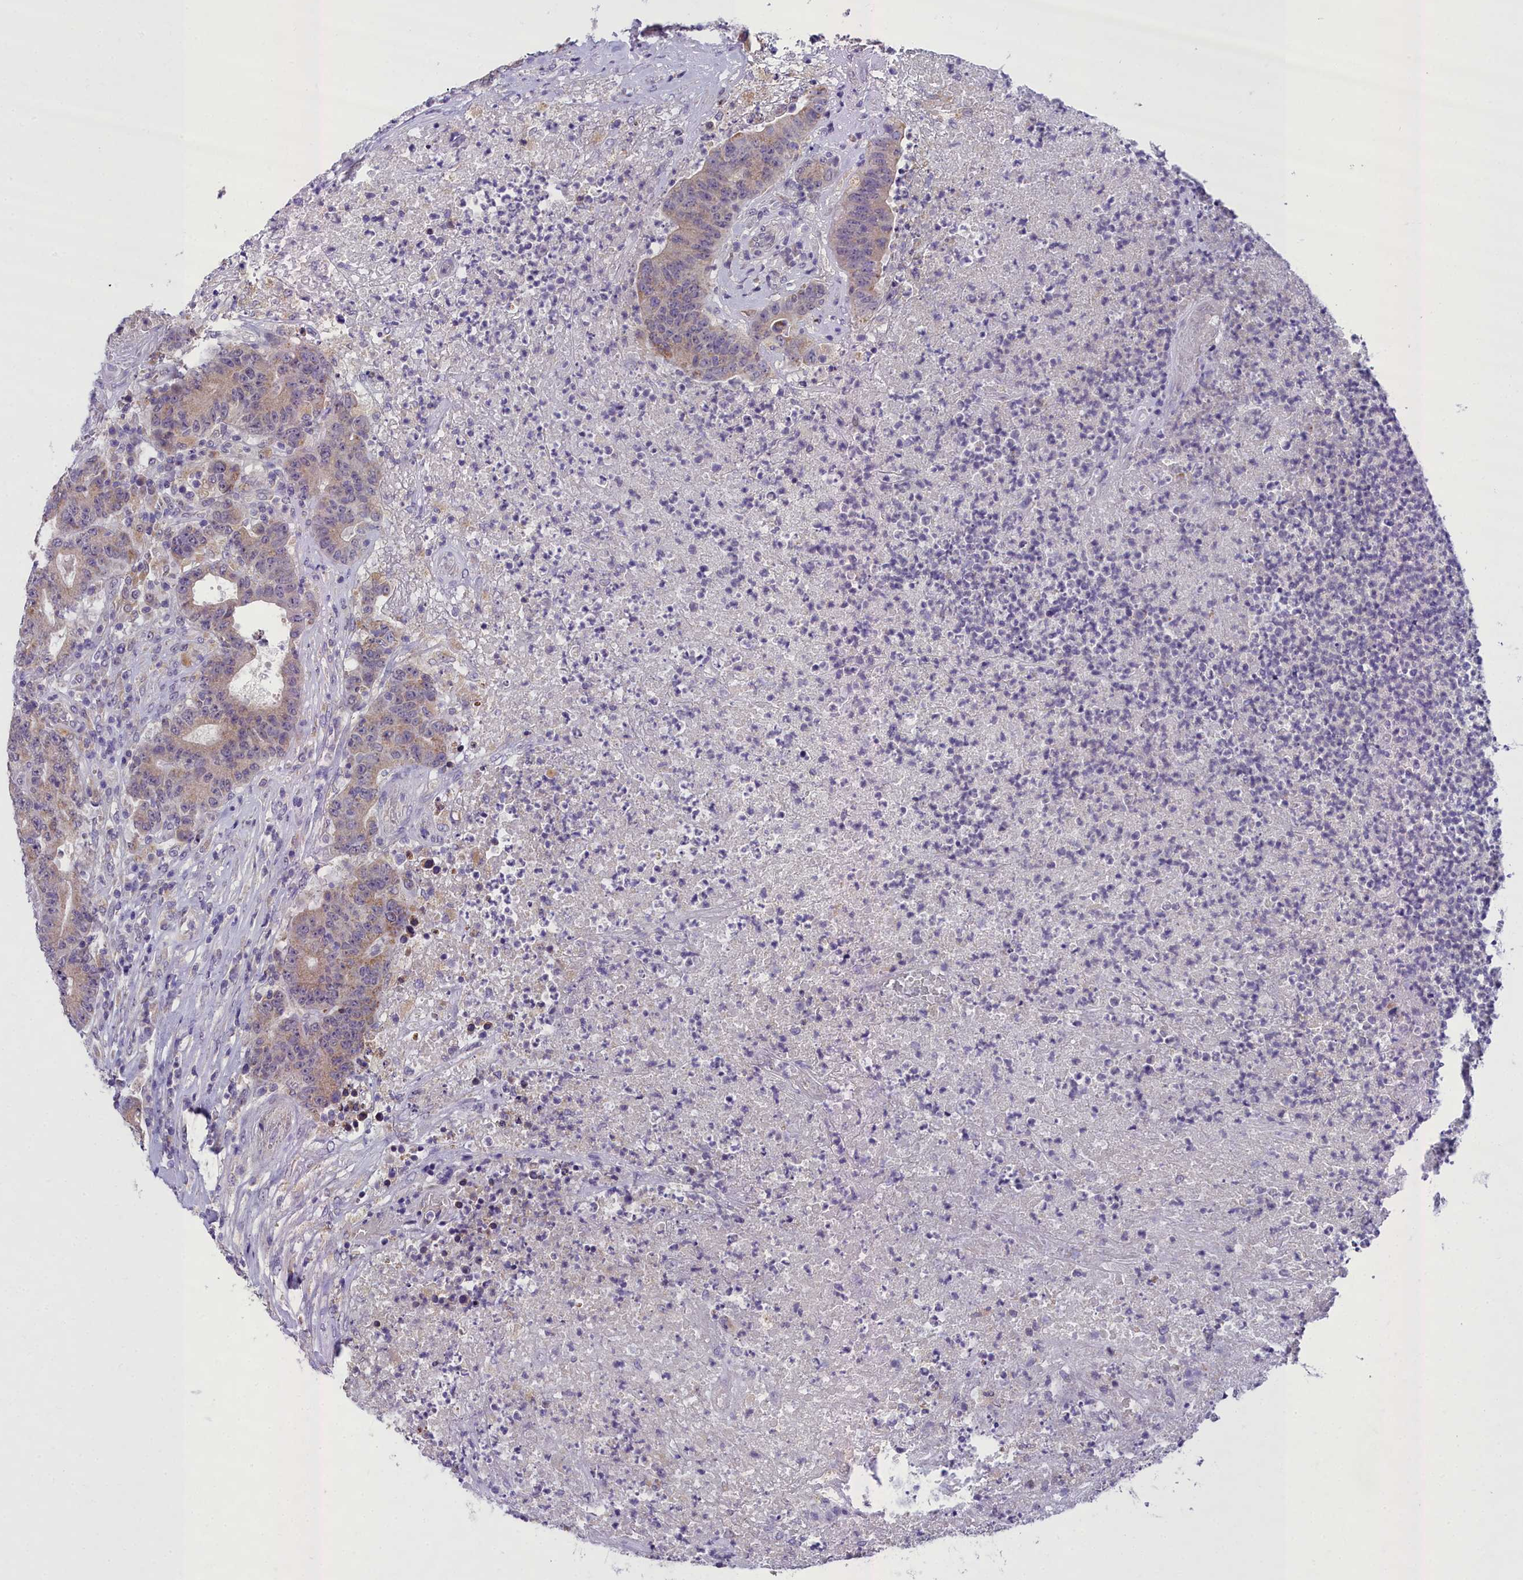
{"staining": {"intensity": "moderate", "quantity": "<25%", "location": "cytoplasmic/membranous"}, "tissue": "colorectal cancer", "cell_type": "Tumor cells", "image_type": "cancer", "snomed": [{"axis": "morphology", "description": "Adenocarcinoma, NOS"}, {"axis": "topography", "description": "Colon"}], "caption": "A micrograph of human colorectal cancer (adenocarcinoma) stained for a protein displays moderate cytoplasmic/membranous brown staining in tumor cells. The staining was performed using DAB, with brown indicating positive protein expression. Nuclei are stained blue with hematoxylin.", "gene": "MIIP", "patient": {"sex": "female", "age": 75}}